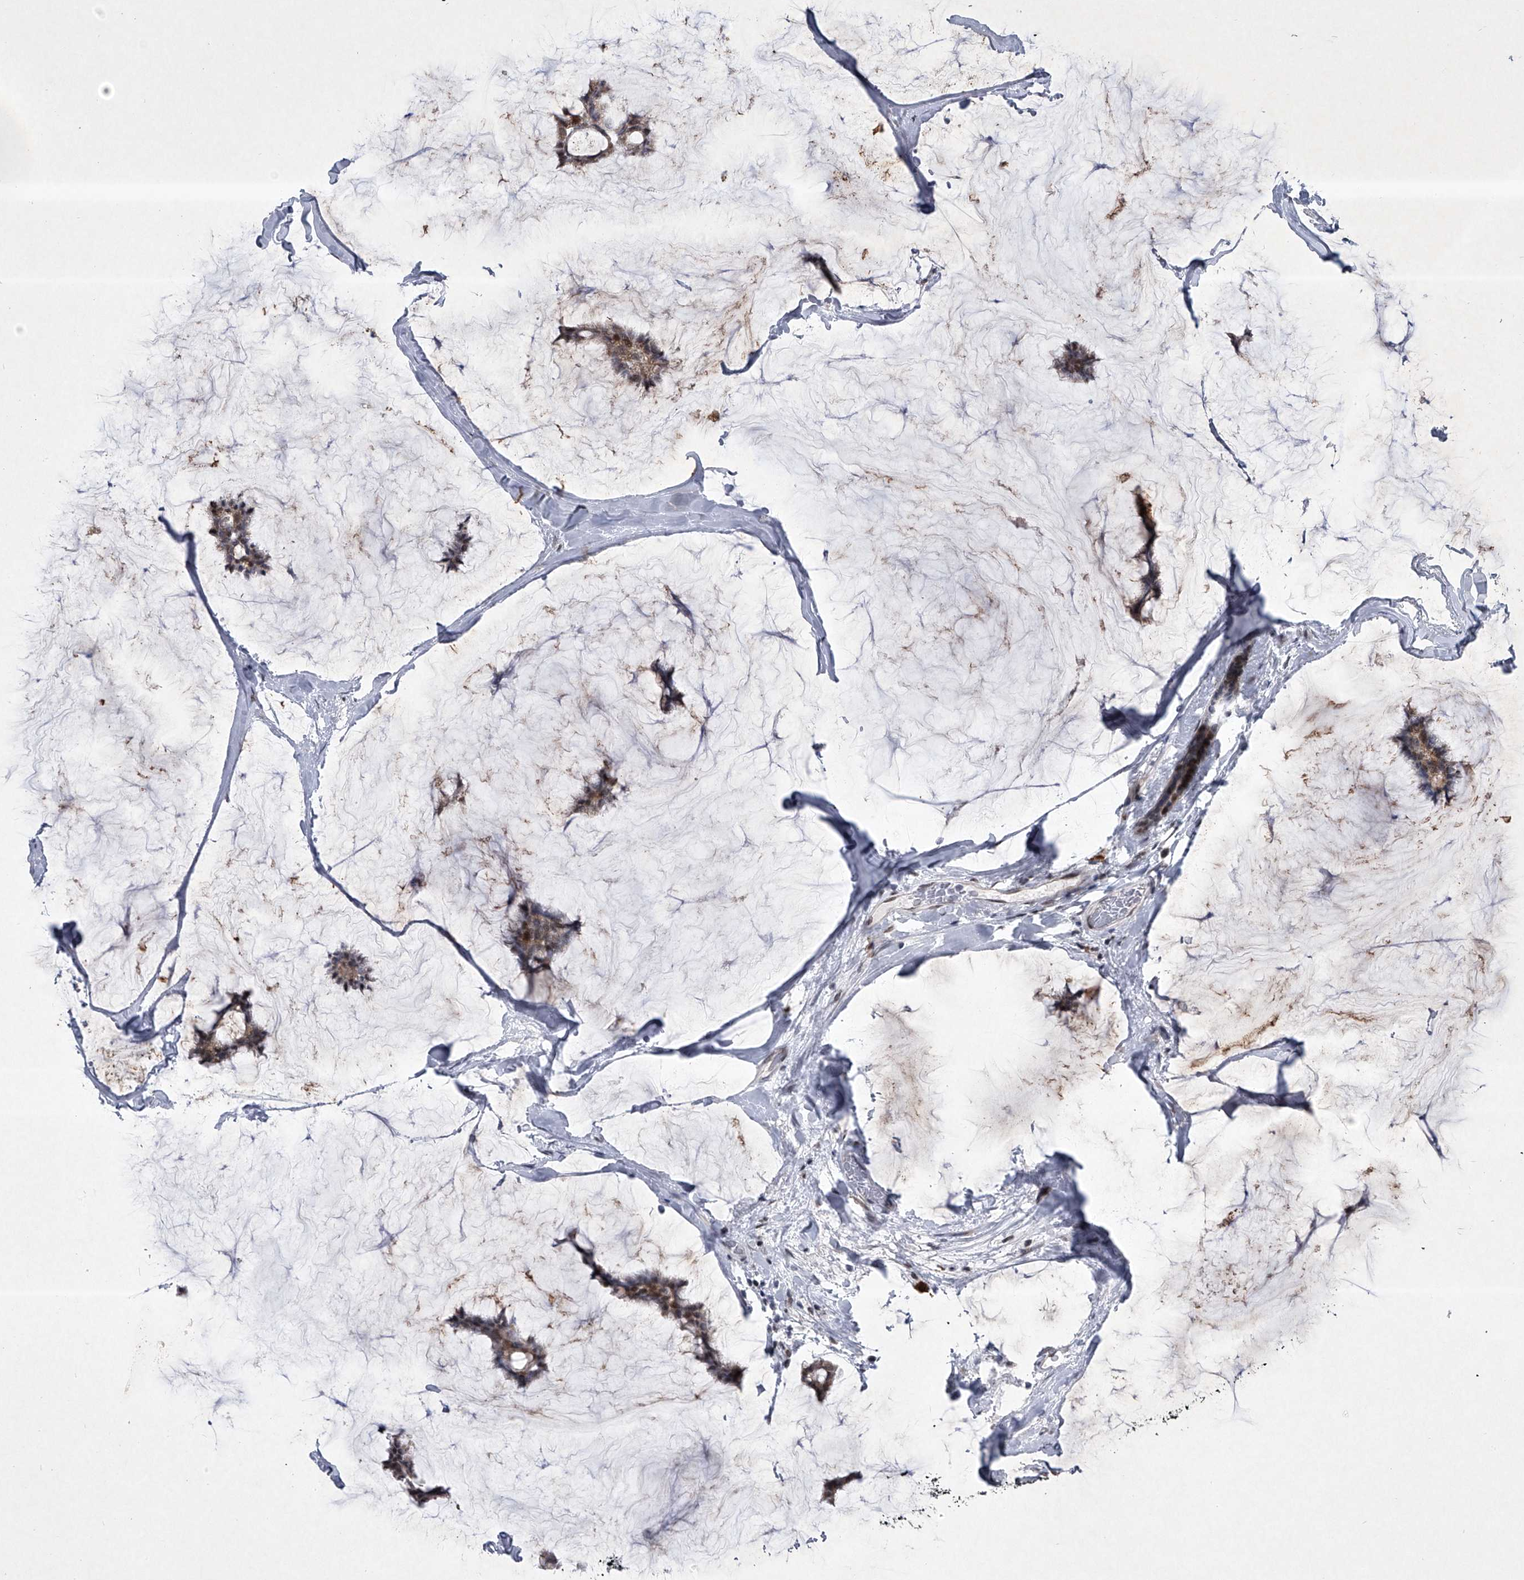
{"staining": {"intensity": "moderate", "quantity": ">75%", "location": "cytoplasmic/membranous,nuclear"}, "tissue": "breast cancer", "cell_type": "Tumor cells", "image_type": "cancer", "snomed": [{"axis": "morphology", "description": "Duct carcinoma"}, {"axis": "topography", "description": "Breast"}], "caption": "A micrograph showing moderate cytoplasmic/membranous and nuclear positivity in about >75% of tumor cells in breast cancer (intraductal carcinoma), as visualized by brown immunohistochemical staining.", "gene": "MLLT1", "patient": {"sex": "female", "age": 93}}